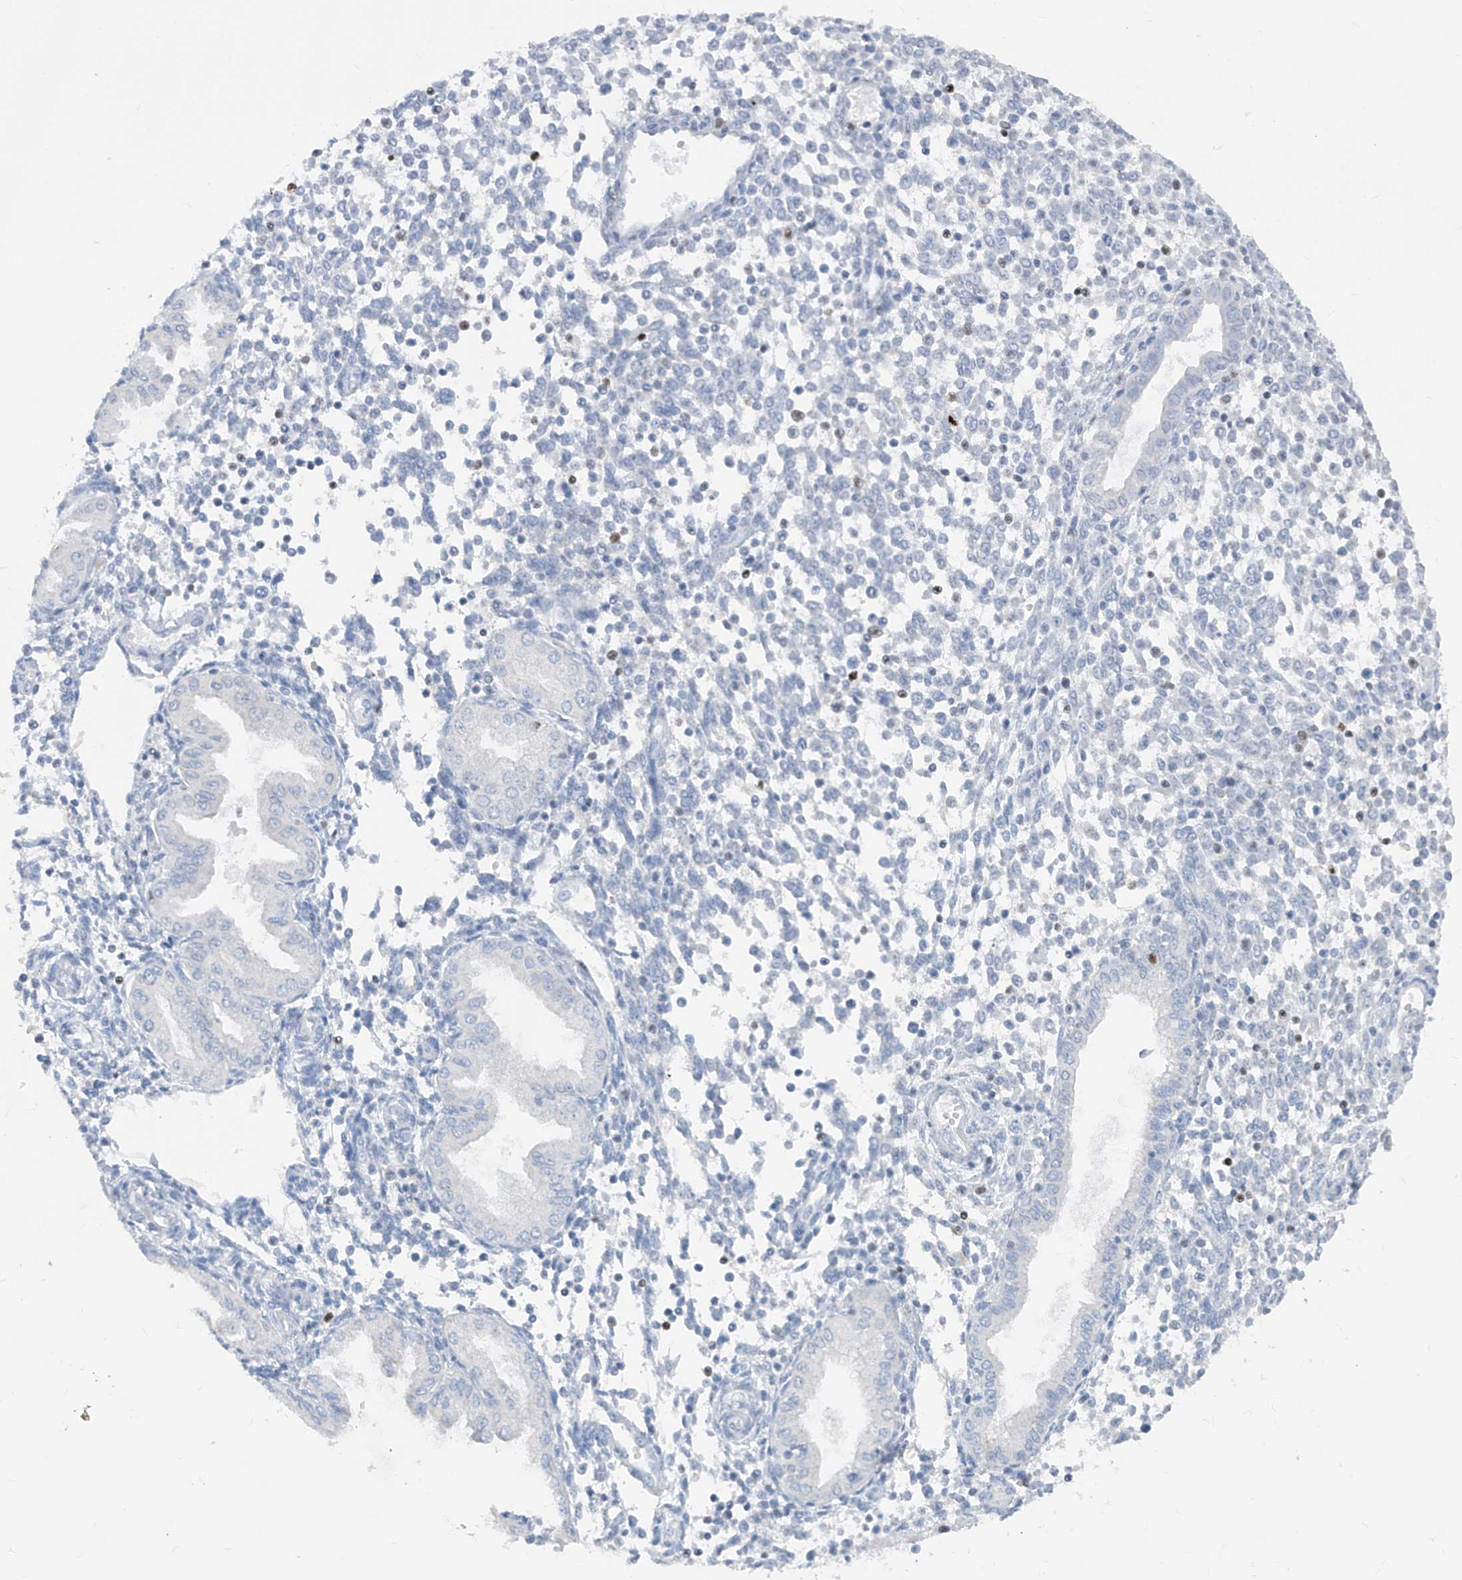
{"staining": {"intensity": "negative", "quantity": "none", "location": "none"}, "tissue": "endometrium", "cell_type": "Cells in endometrial stroma", "image_type": "normal", "snomed": [{"axis": "morphology", "description": "Normal tissue, NOS"}, {"axis": "topography", "description": "Endometrium"}], "caption": "Histopathology image shows no significant protein positivity in cells in endometrial stroma of normal endometrium.", "gene": "TBX21", "patient": {"sex": "female", "age": 53}}